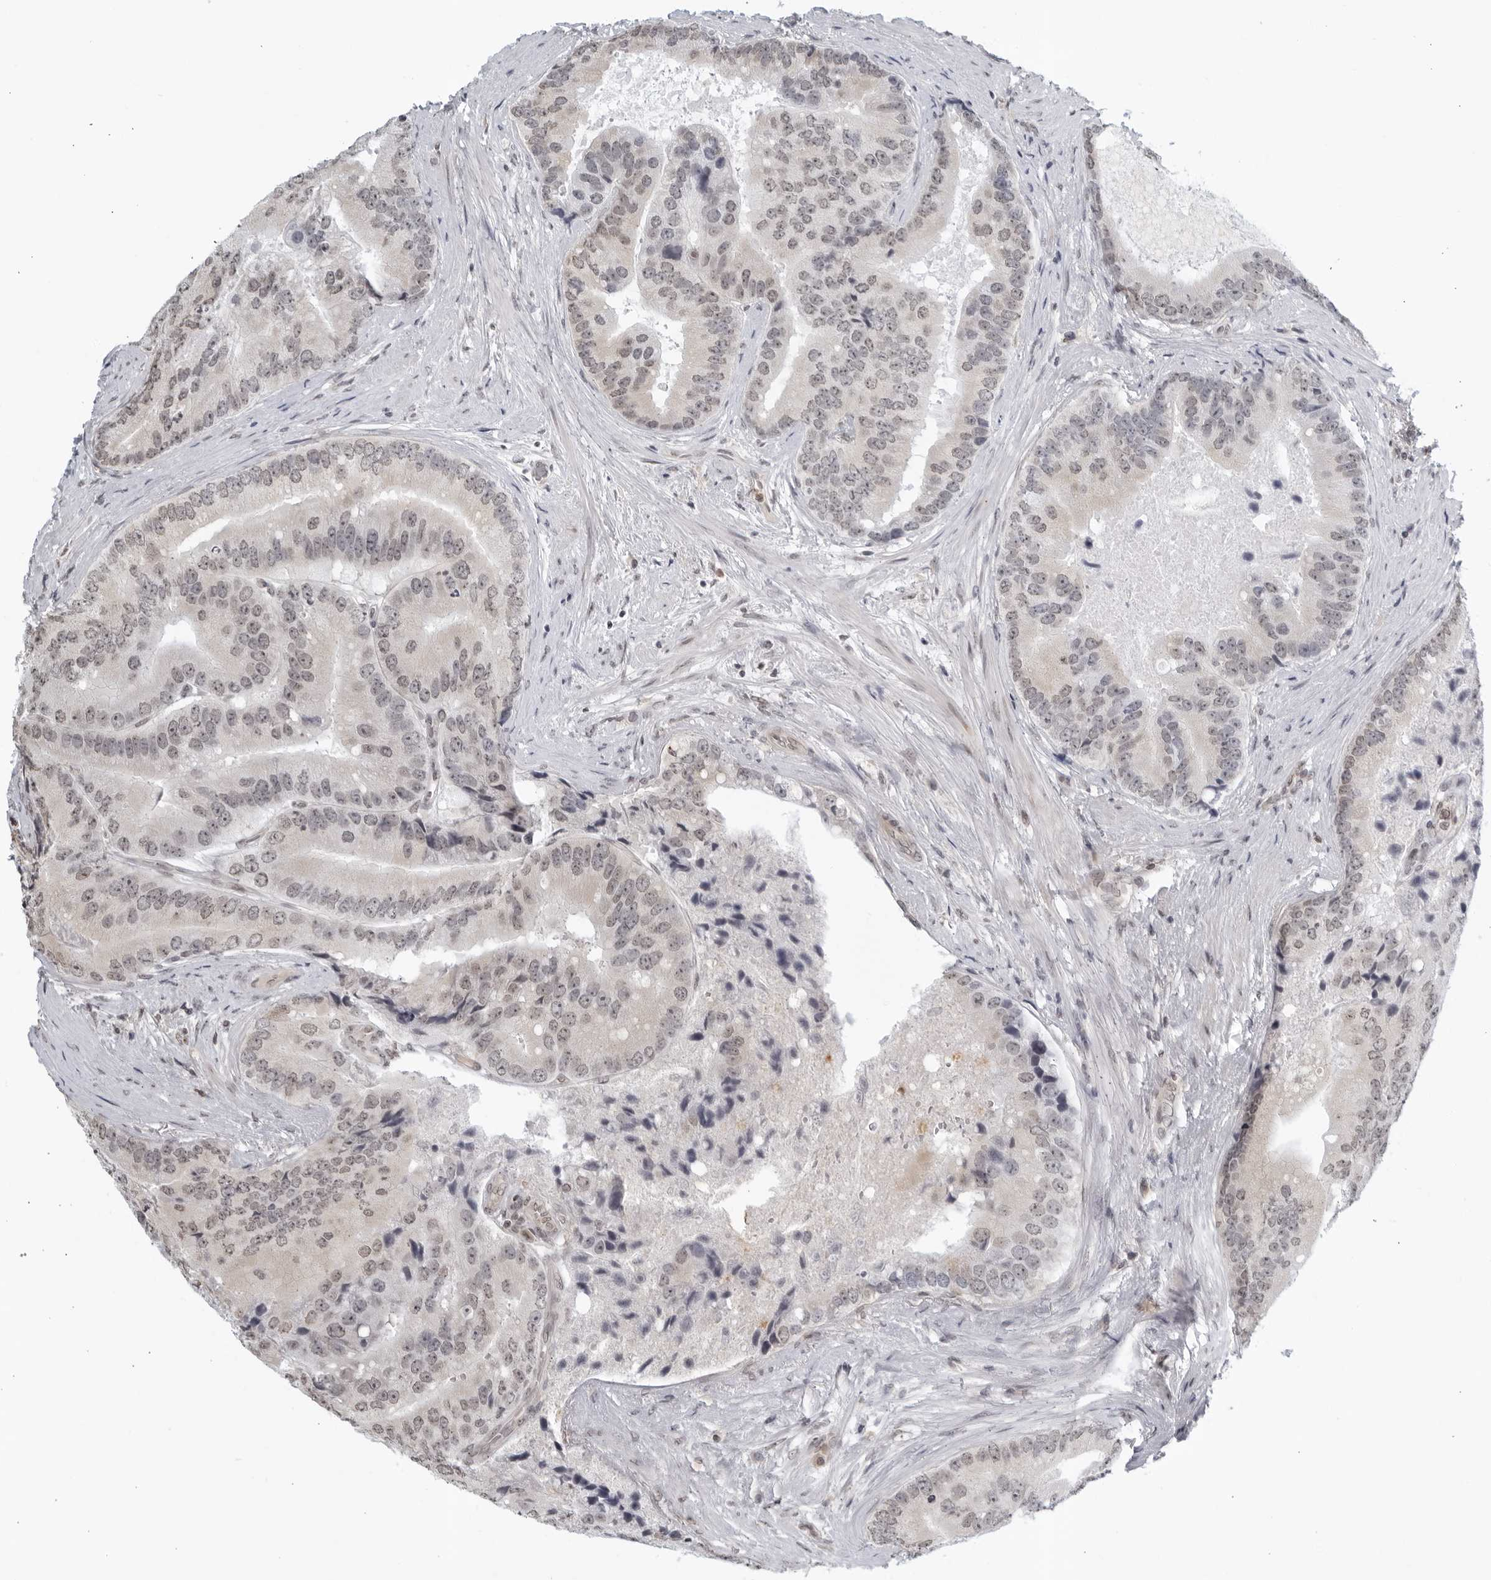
{"staining": {"intensity": "weak", "quantity": ">75%", "location": "nuclear"}, "tissue": "prostate cancer", "cell_type": "Tumor cells", "image_type": "cancer", "snomed": [{"axis": "morphology", "description": "Adenocarcinoma, High grade"}, {"axis": "topography", "description": "Prostate"}], "caption": "Tumor cells demonstrate low levels of weak nuclear positivity in approximately >75% of cells in prostate cancer (adenocarcinoma (high-grade)).", "gene": "CC2D1B", "patient": {"sex": "male", "age": 70}}